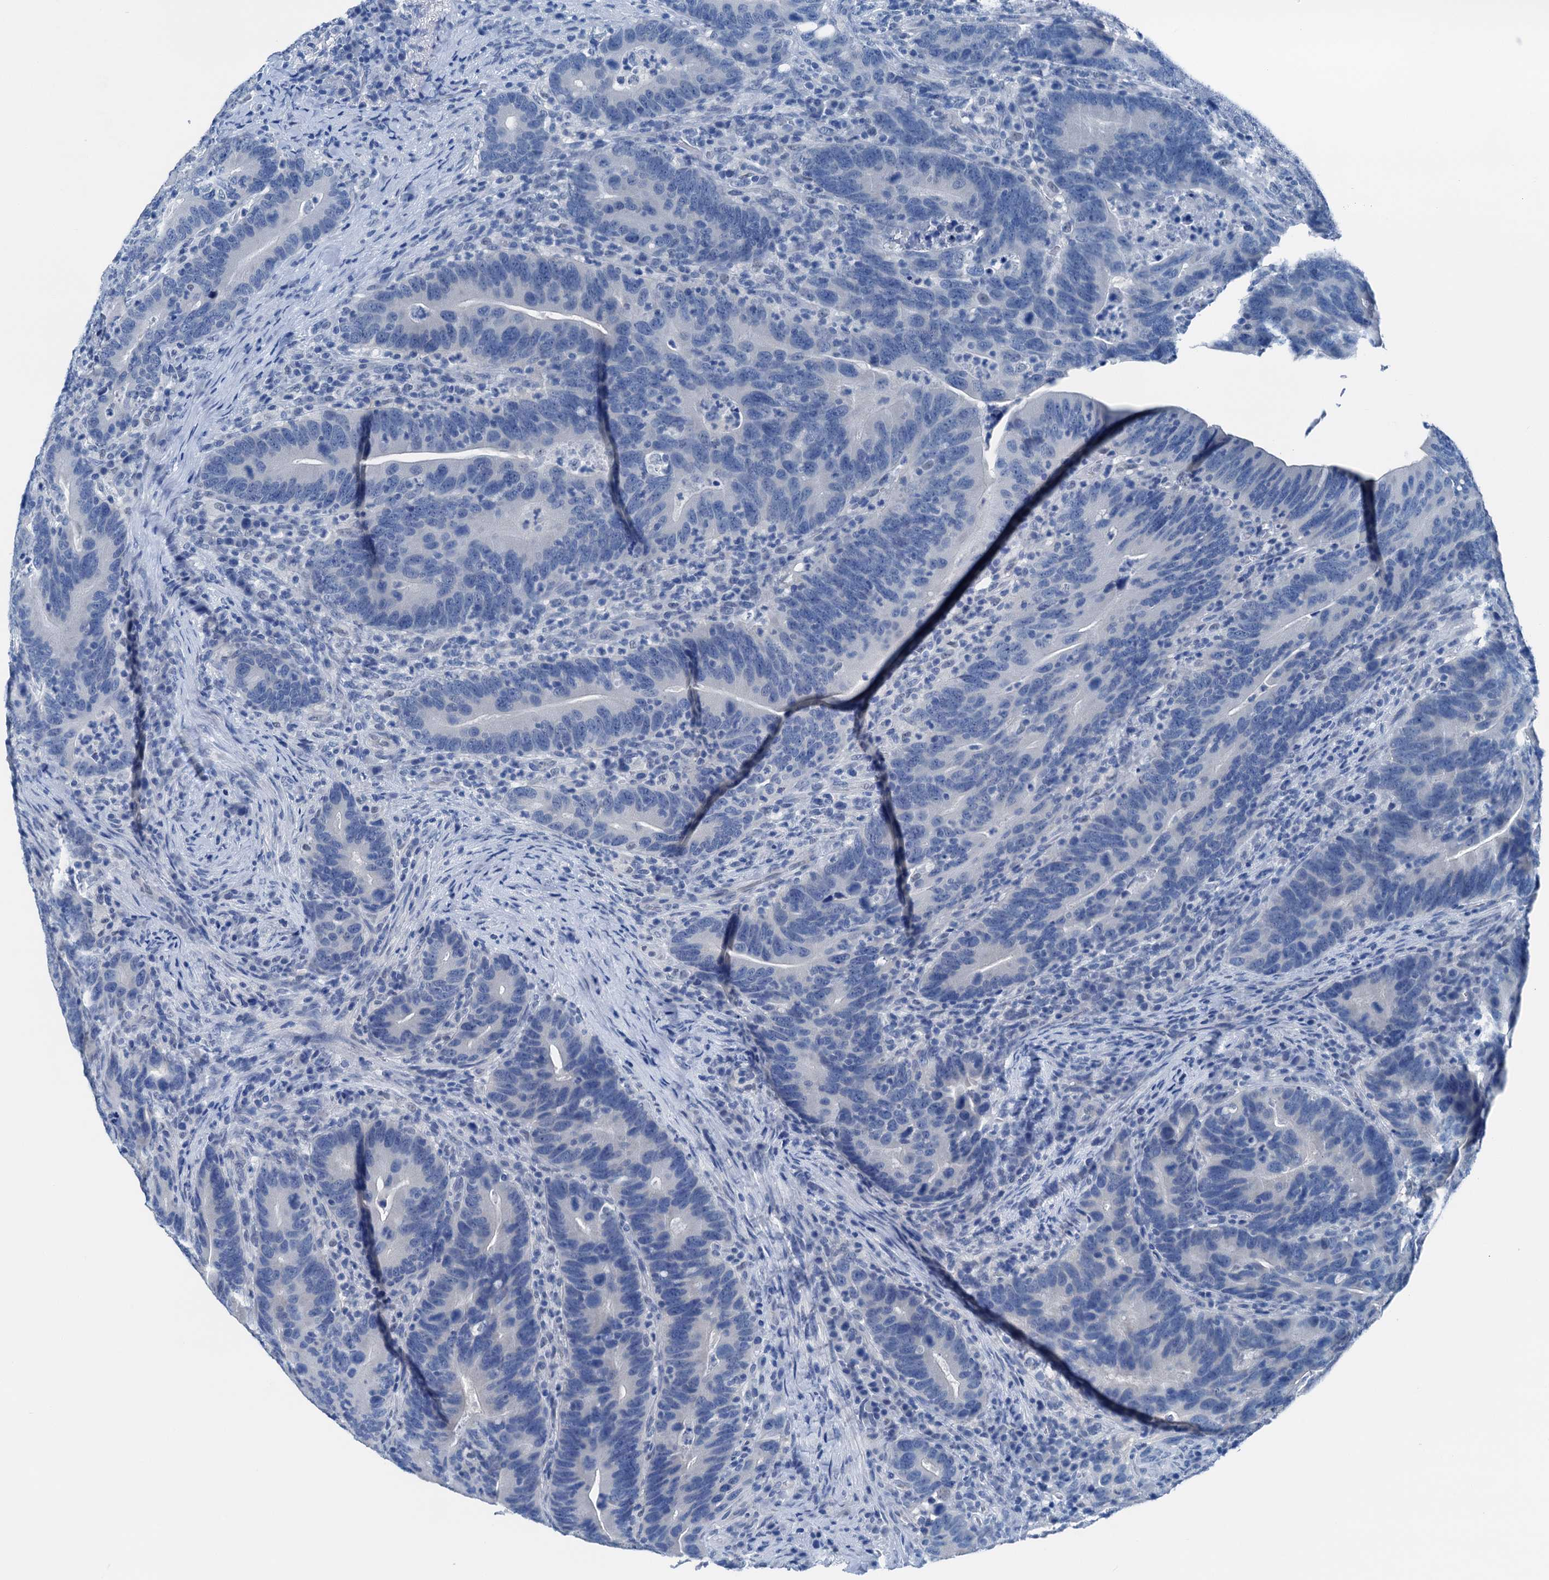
{"staining": {"intensity": "negative", "quantity": "none", "location": "none"}, "tissue": "colorectal cancer", "cell_type": "Tumor cells", "image_type": "cancer", "snomed": [{"axis": "morphology", "description": "Adenocarcinoma, NOS"}, {"axis": "topography", "description": "Colon"}], "caption": "This is a photomicrograph of immunohistochemistry staining of colorectal cancer, which shows no positivity in tumor cells.", "gene": "CBLN3", "patient": {"sex": "female", "age": 66}}